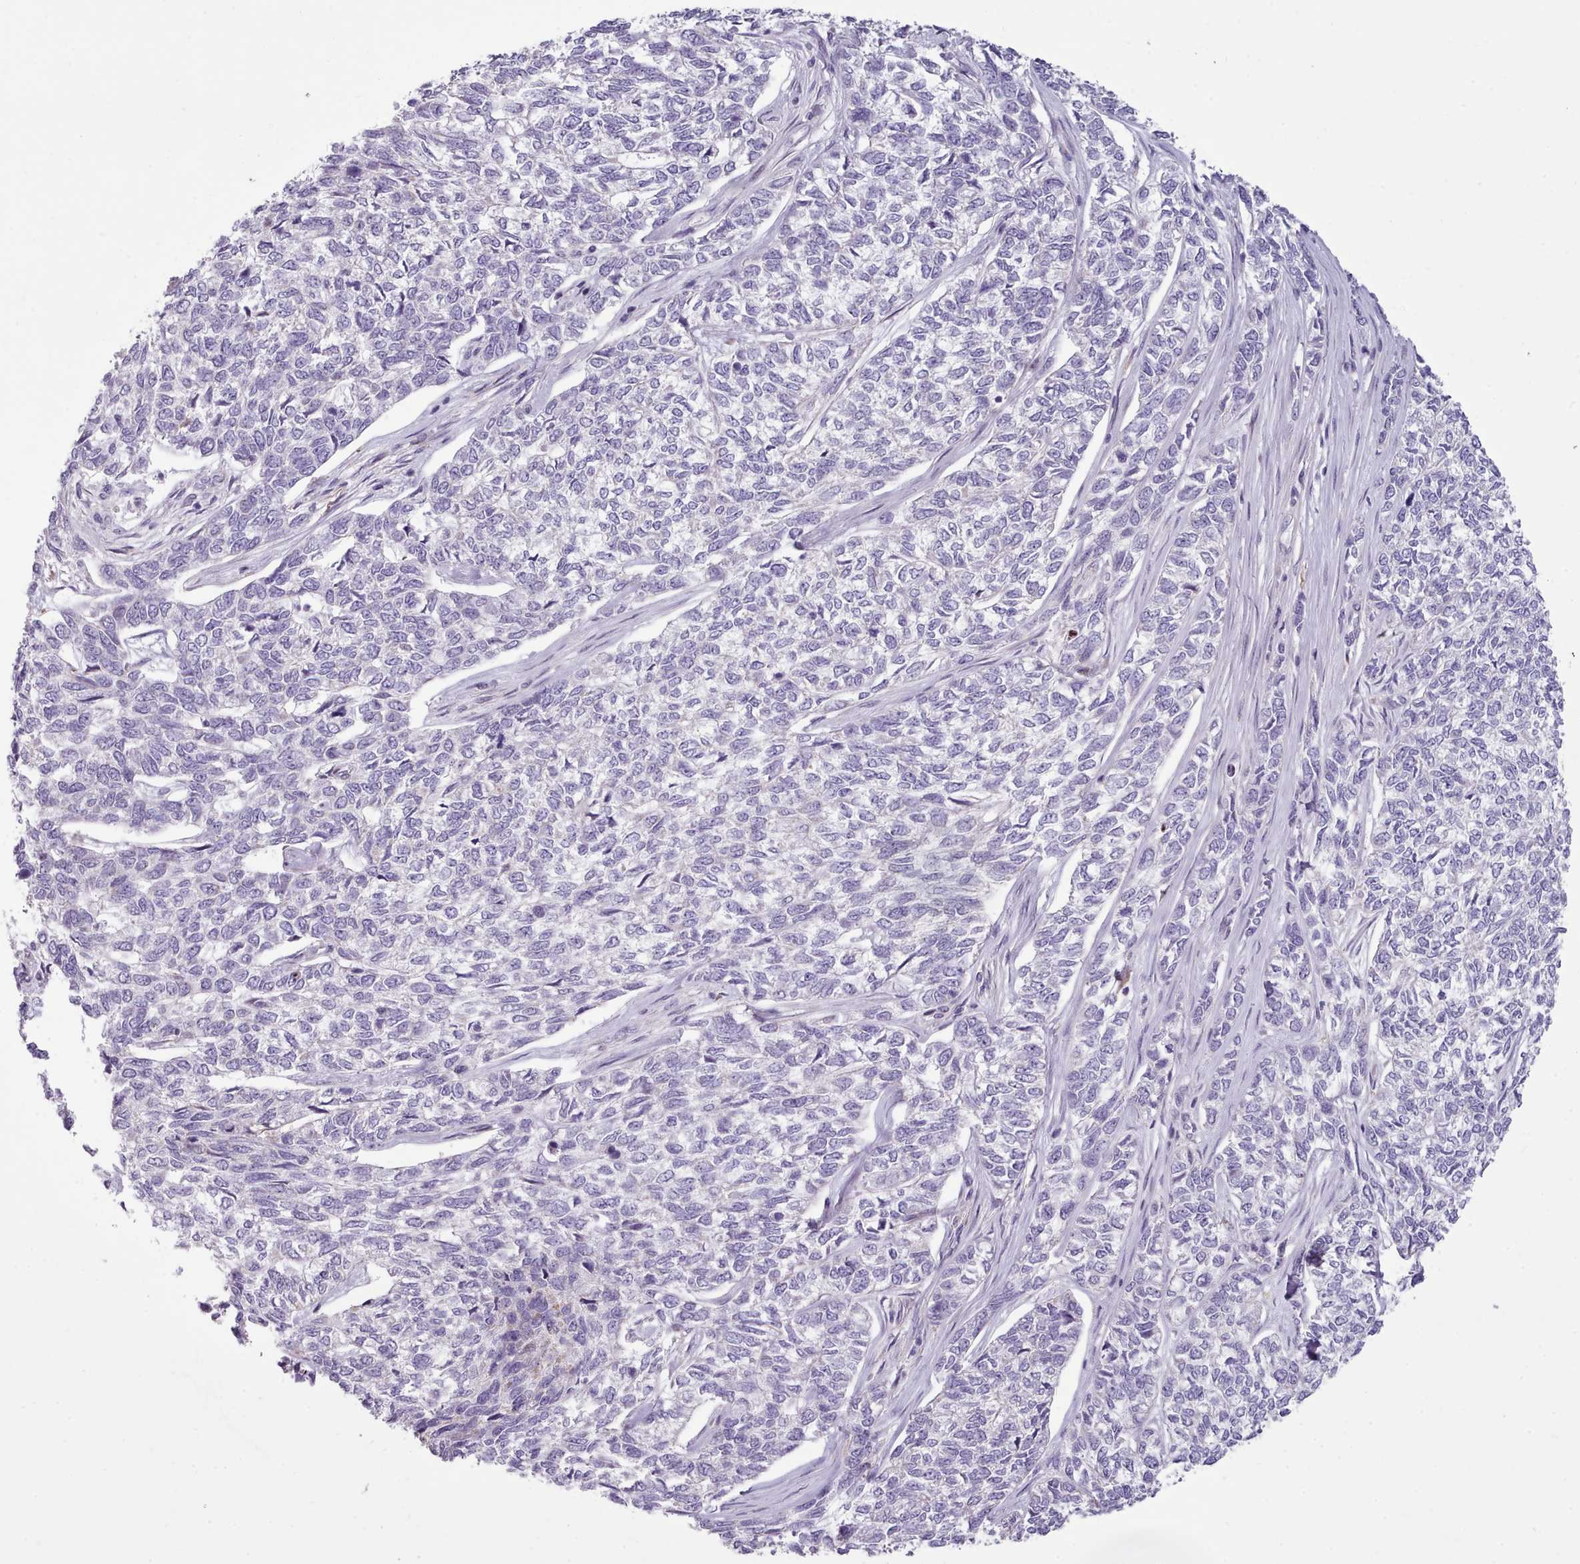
{"staining": {"intensity": "negative", "quantity": "none", "location": "none"}, "tissue": "skin cancer", "cell_type": "Tumor cells", "image_type": "cancer", "snomed": [{"axis": "morphology", "description": "Basal cell carcinoma"}, {"axis": "topography", "description": "Skin"}], "caption": "There is no significant positivity in tumor cells of skin basal cell carcinoma. (DAB immunohistochemistry (IHC) with hematoxylin counter stain).", "gene": "SLC52A3", "patient": {"sex": "female", "age": 65}}